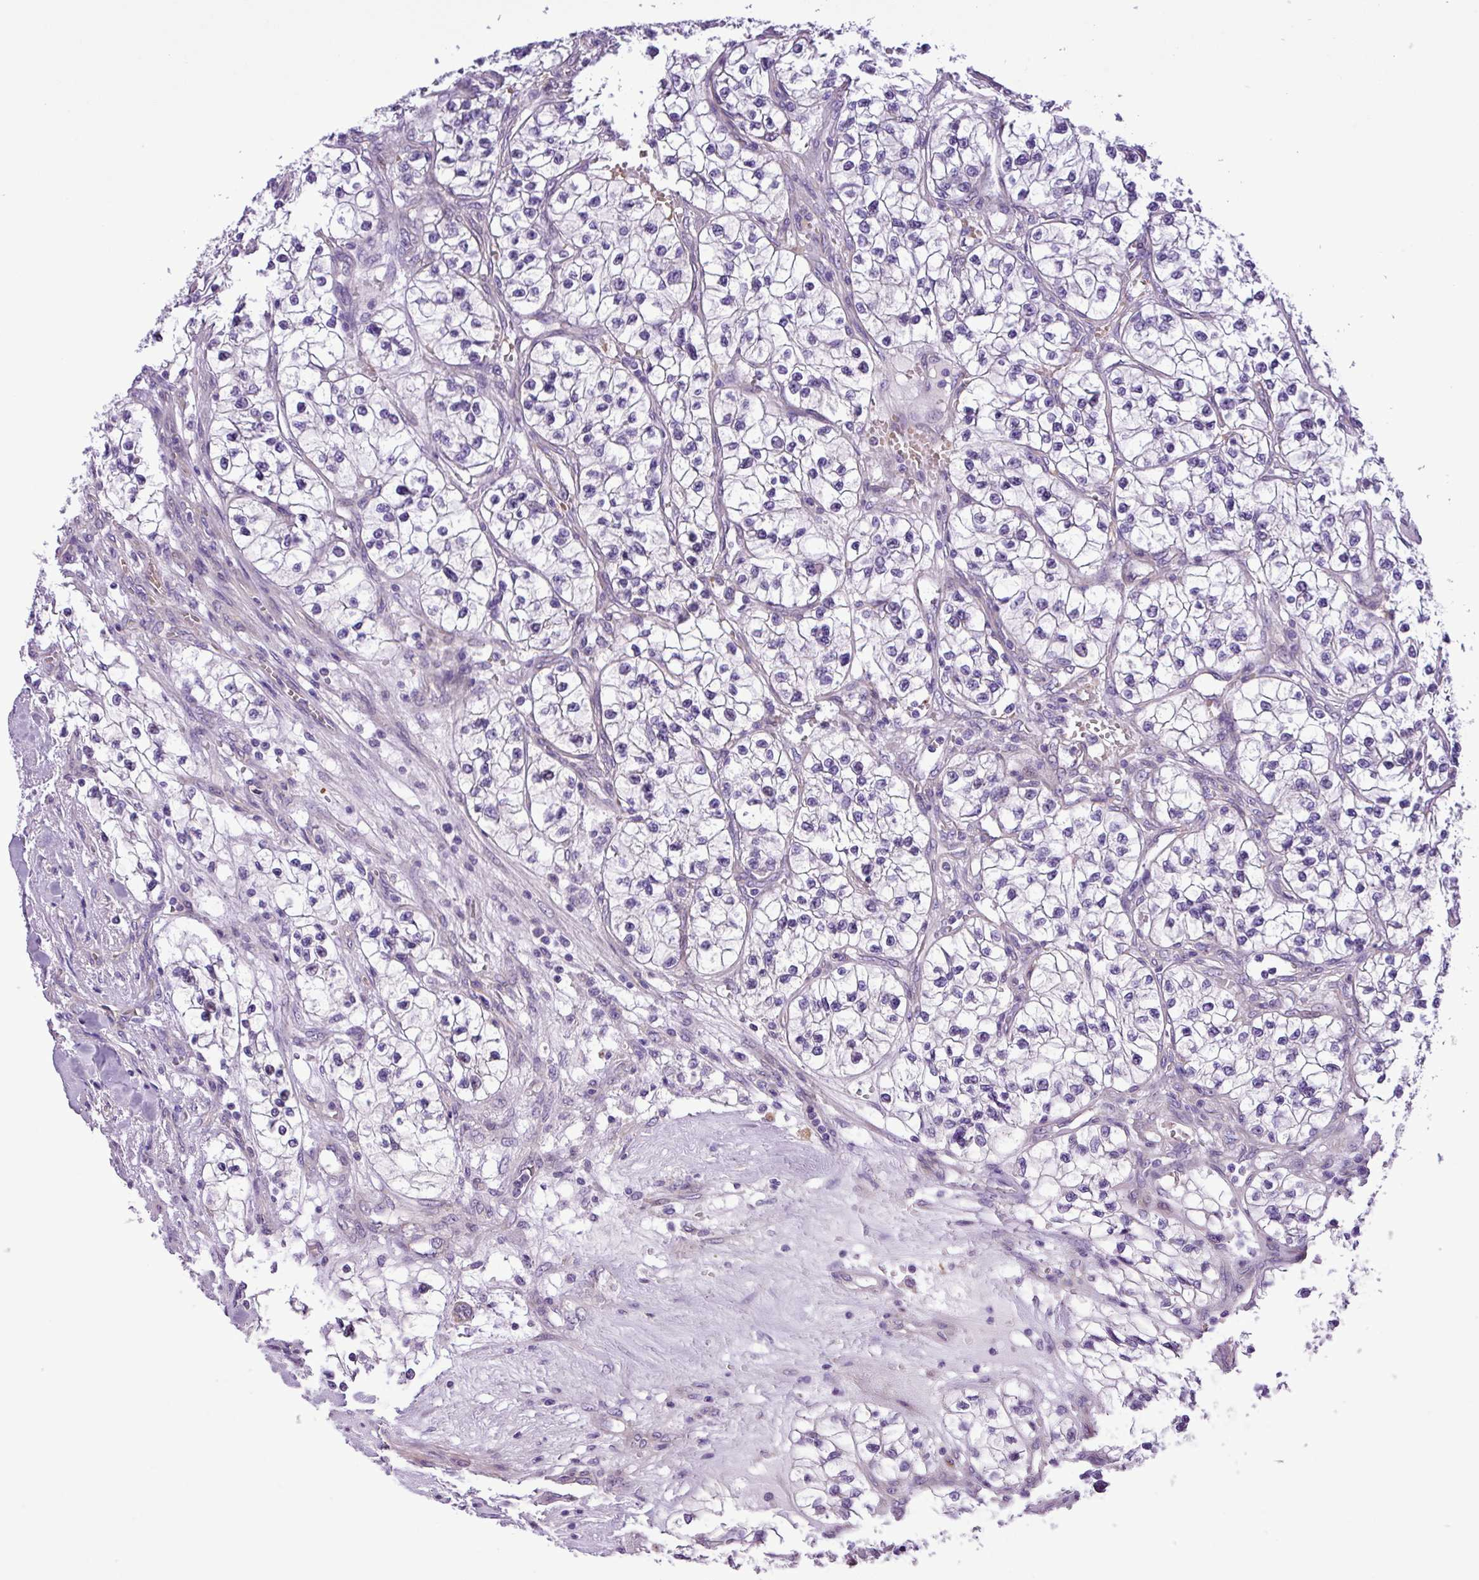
{"staining": {"intensity": "negative", "quantity": "none", "location": "none"}, "tissue": "renal cancer", "cell_type": "Tumor cells", "image_type": "cancer", "snomed": [{"axis": "morphology", "description": "Adenocarcinoma, NOS"}, {"axis": "topography", "description": "Kidney"}], "caption": "IHC photomicrograph of neoplastic tissue: human renal cancer (adenocarcinoma) stained with DAB displays no significant protein expression in tumor cells.", "gene": "C11orf91", "patient": {"sex": "female", "age": 57}}